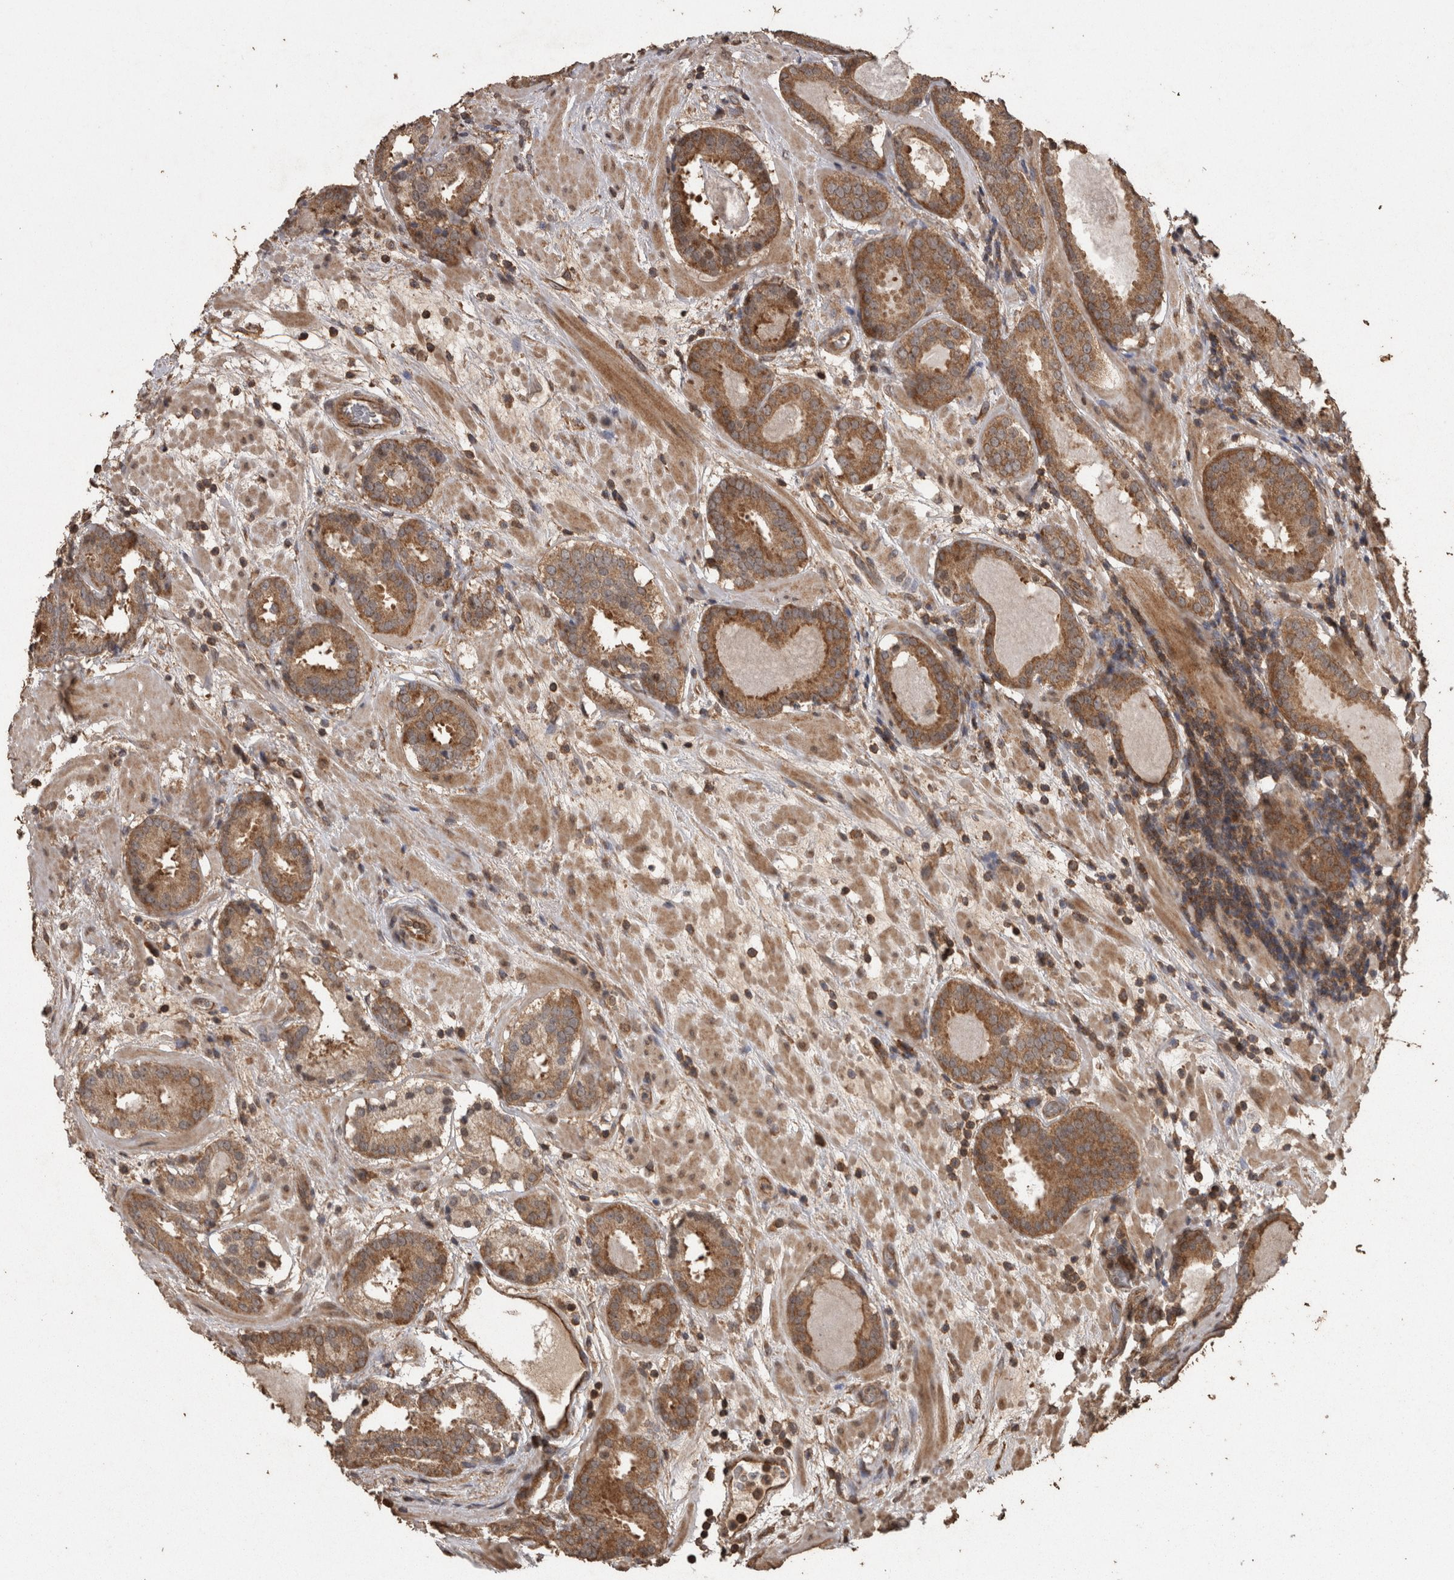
{"staining": {"intensity": "moderate", "quantity": ">75%", "location": "cytoplasmic/membranous"}, "tissue": "prostate cancer", "cell_type": "Tumor cells", "image_type": "cancer", "snomed": [{"axis": "morphology", "description": "Adenocarcinoma, Low grade"}, {"axis": "topography", "description": "Prostate"}], "caption": "A brown stain labels moderate cytoplasmic/membranous staining of a protein in low-grade adenocarcinoma (prostate) tumor cells.", "gene": "PINK1", "patient": {"sex": "male", "age": 69}}